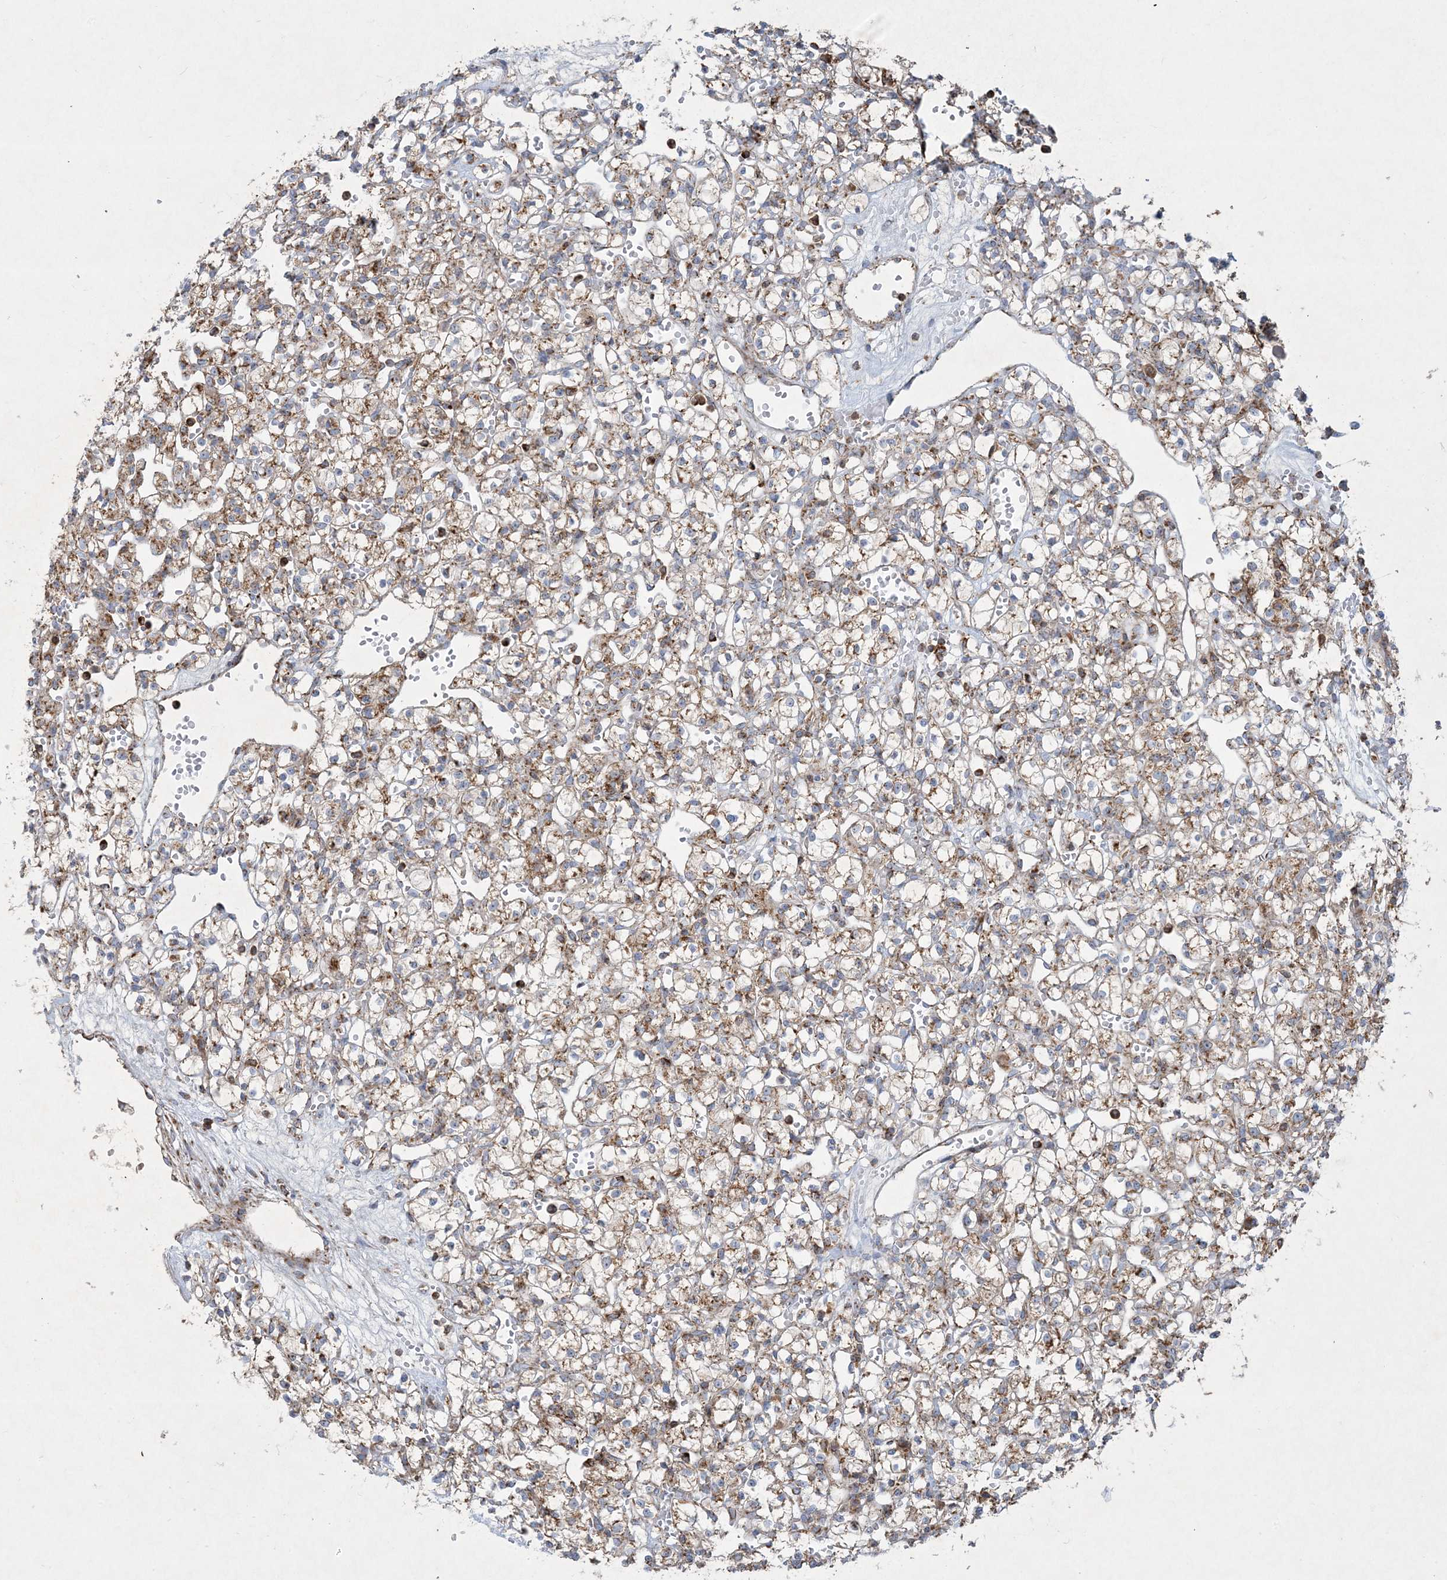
{"staining": {"intensity": "moderate", "quantity": ">75%", "location": "cytoplasmic/membranous"}, "tissue": "renal cancer", "cell_type": "Tumor cells", "image_type": "cancer", "snomed": [{"axis": "morphology", "description": "Adenocarcinoma, NOS"}, {"axis": "topography", "description": "Kidney"}], "caption": "This is an image of immunohistochemistry staining of renal cancer (adenocarcinoma), which shows moderate positivity in the cytoplasmic/membranous of tumor cells.", "gene": "BEND4", "patient": {"sex": "female", "age": 59}}